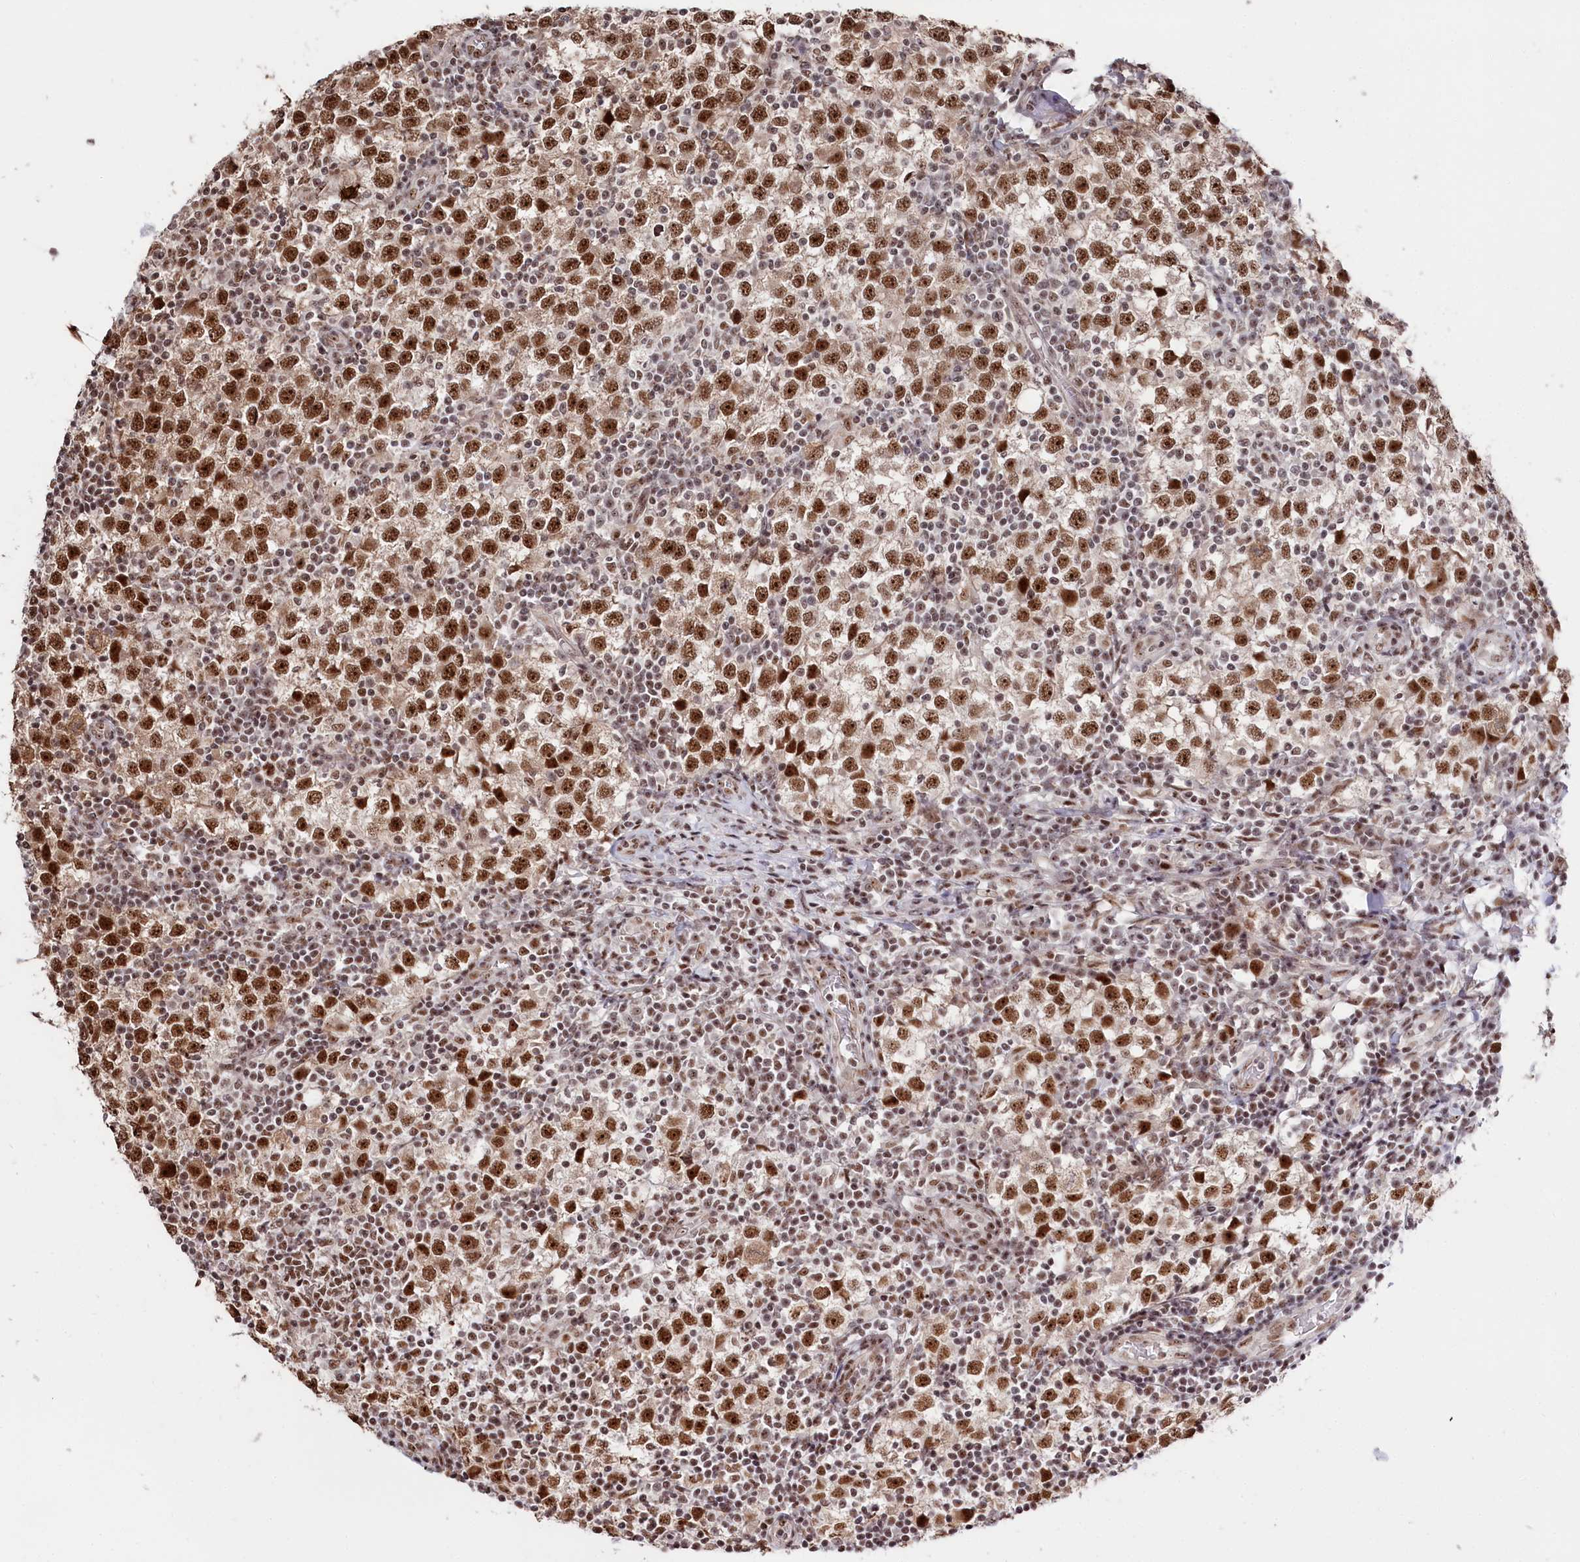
{"staining": {"intensity": "strong", "quantity": ">75%", "location": "nuclear"}, "tissue": "testis cancer", "cell_type": "Tumor cells", "image_type": "cancer", "snomed": [{"axis": "morphology", "description": "Seminoma, NOS"}, {"axis": "topography", "description": "Testis"}], "caption": "Testis cancer (seminoma) stained for a protein (brown) shows strong nuclear positive positivity in approximately >75% of tumor cells.", "gene": "POLR2H", "patient": {"sex": "male", "age": 65}}